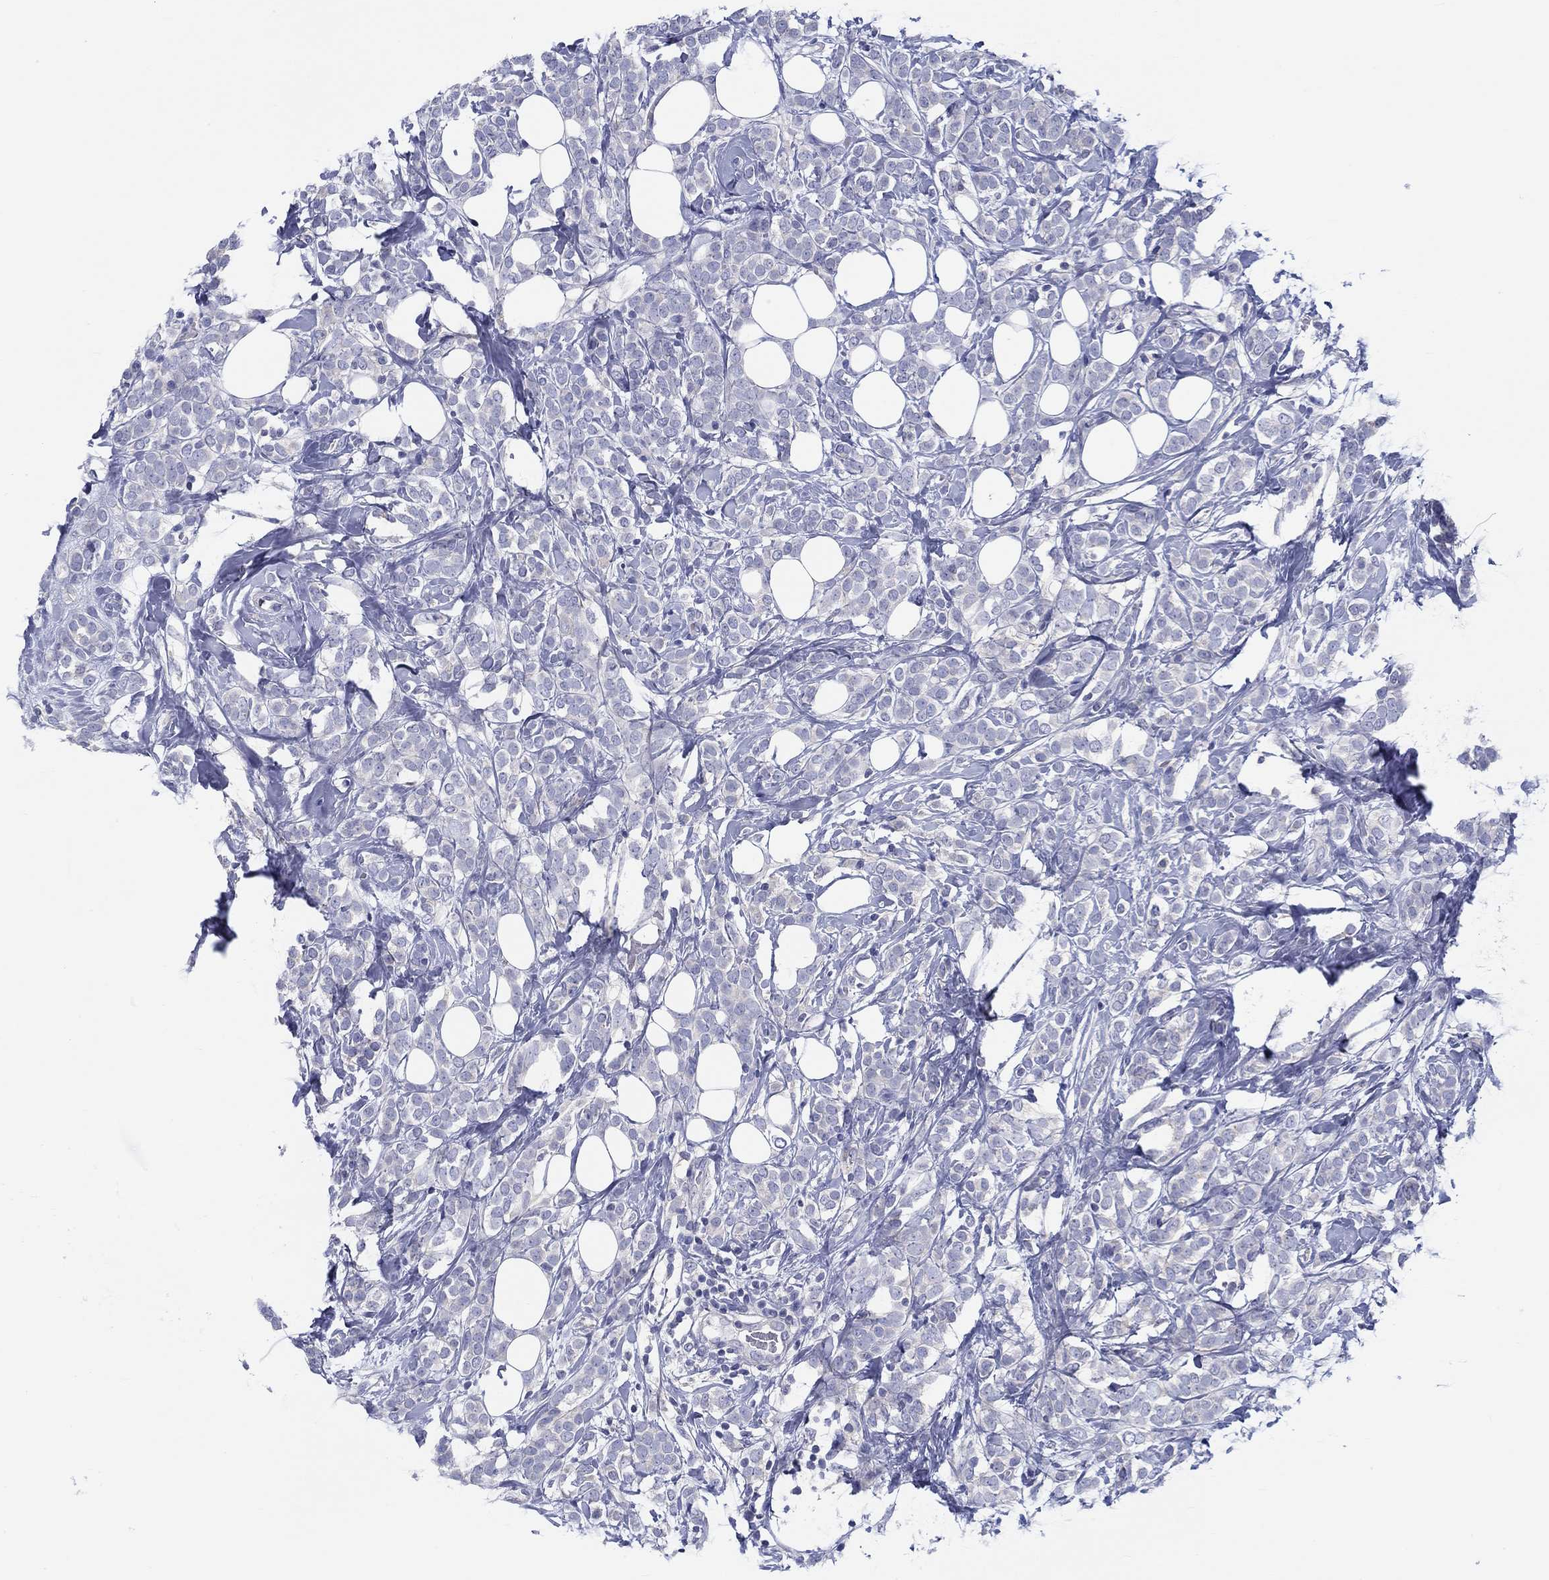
{"staining": {"intensity": "negative", "quantity": "none", "location": "none"}, "tissue": "breast cancer", "cell_type": "Tumor cells", "image_type": "cancer", "snomed": [{"axis": "morphology", "description": "Lobular carcinoma"}, {"axis": "topography", "description": "Breast"}], "caption": "DAB (3,3'-diaminobenzidine) immunohistochemical staining of breast cancer reveals no significant expression in tumor cells. (DAB (3,3'-diaminobenzidine) immunohistochemistry (IHC) visualized using brightfield microscopy, high magnification).", "gene": "HAPLN4", "patient": {"sex": "female", "age": 49}}